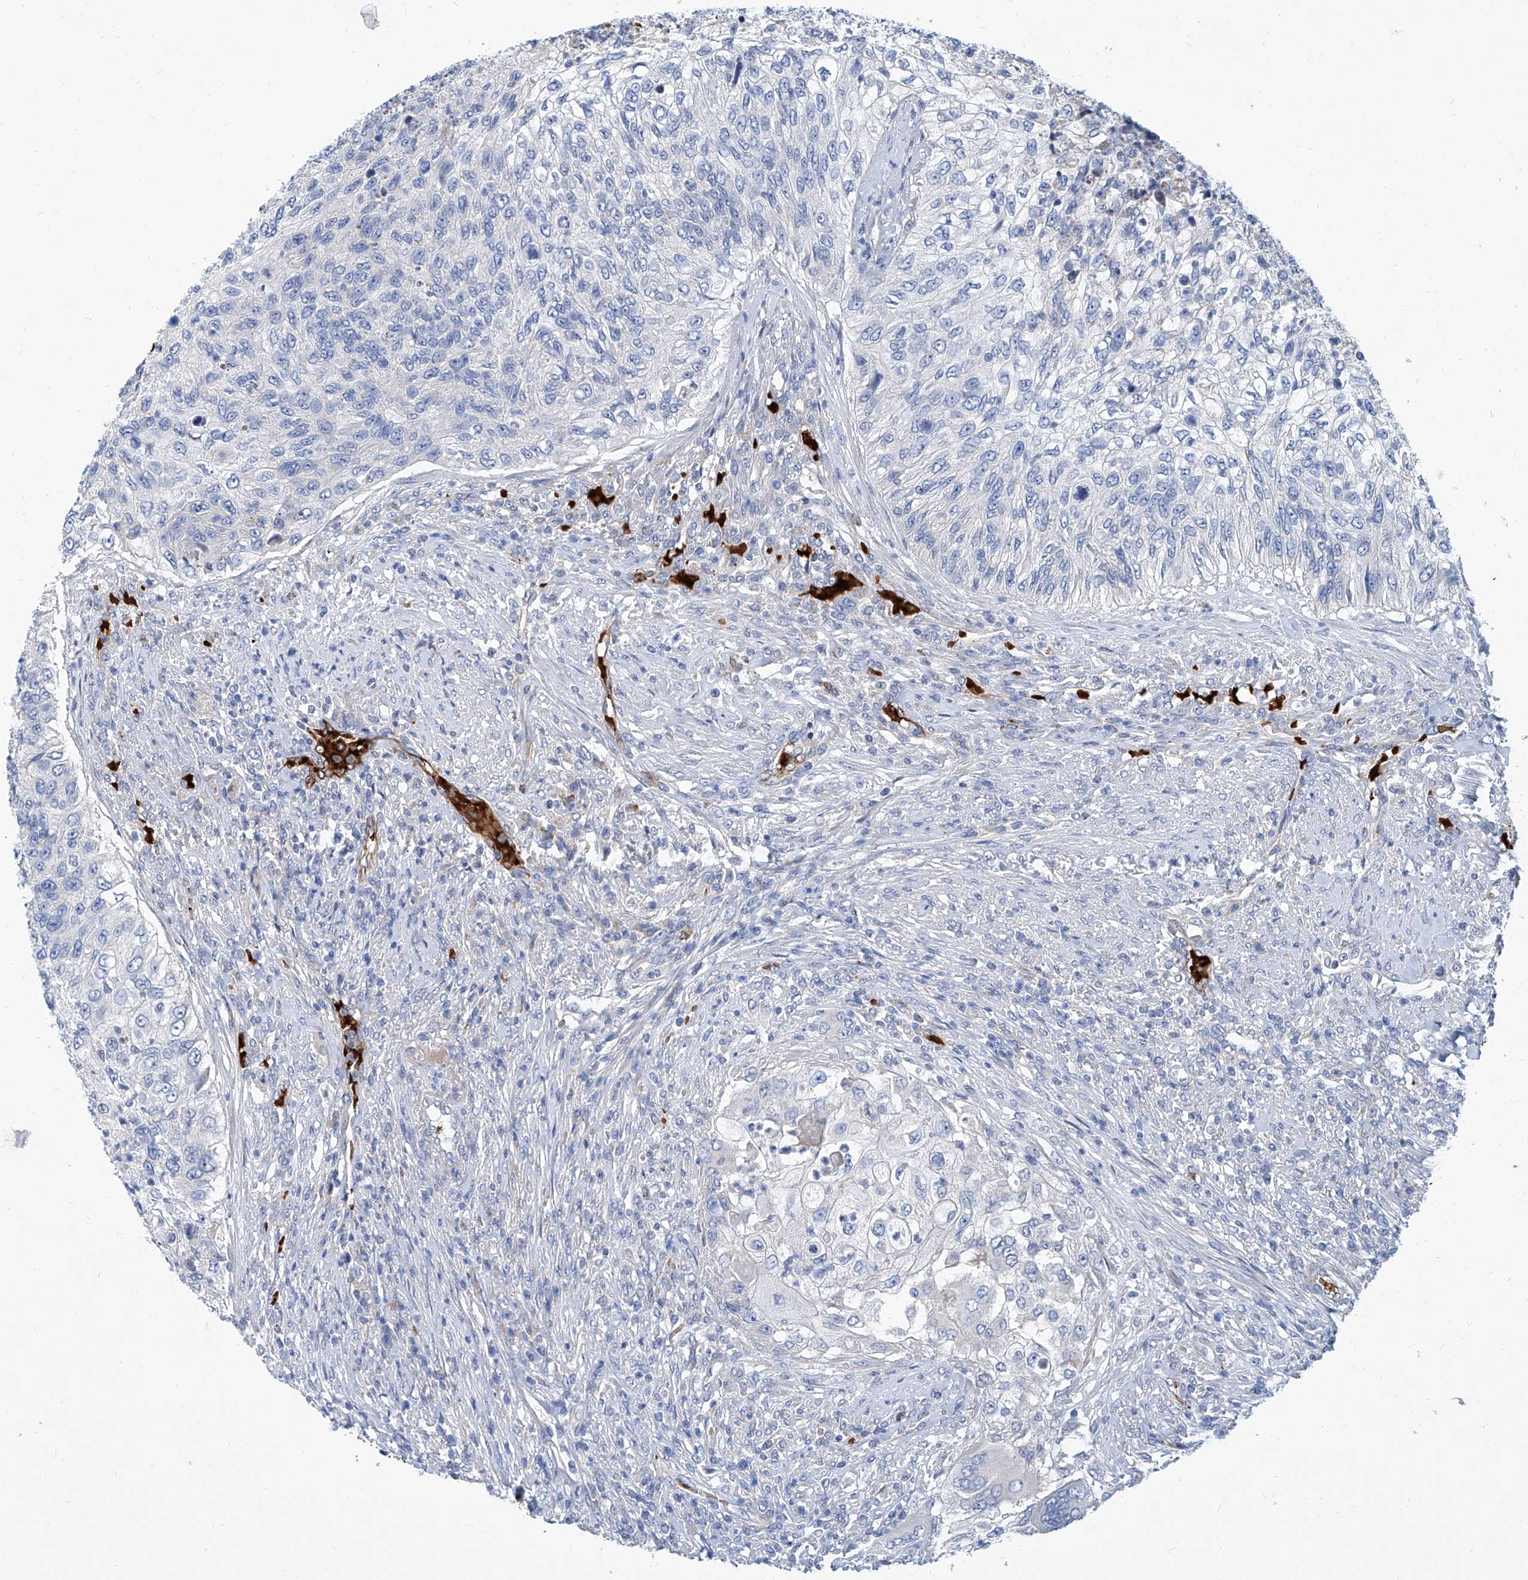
{"staining": {"intensity": "negative", "quantity": "none", "location": "none"}, "tissue": "urothelial cancer", "cell_type": "Tumor cells", "image_type": "cancer", "snomed": [{"axis": "morphology", "description": "Urothelial carcinoma, High grade"}, {"axis": "topography", "description": "Urinary bladder"}], "caption": "Immunohistochemistry of urothelial carcinoma (high-grade) exhibits no positivity in tumor cells.", "gene": "FPR2", "patient": {"sex": "female", "age": 60}}